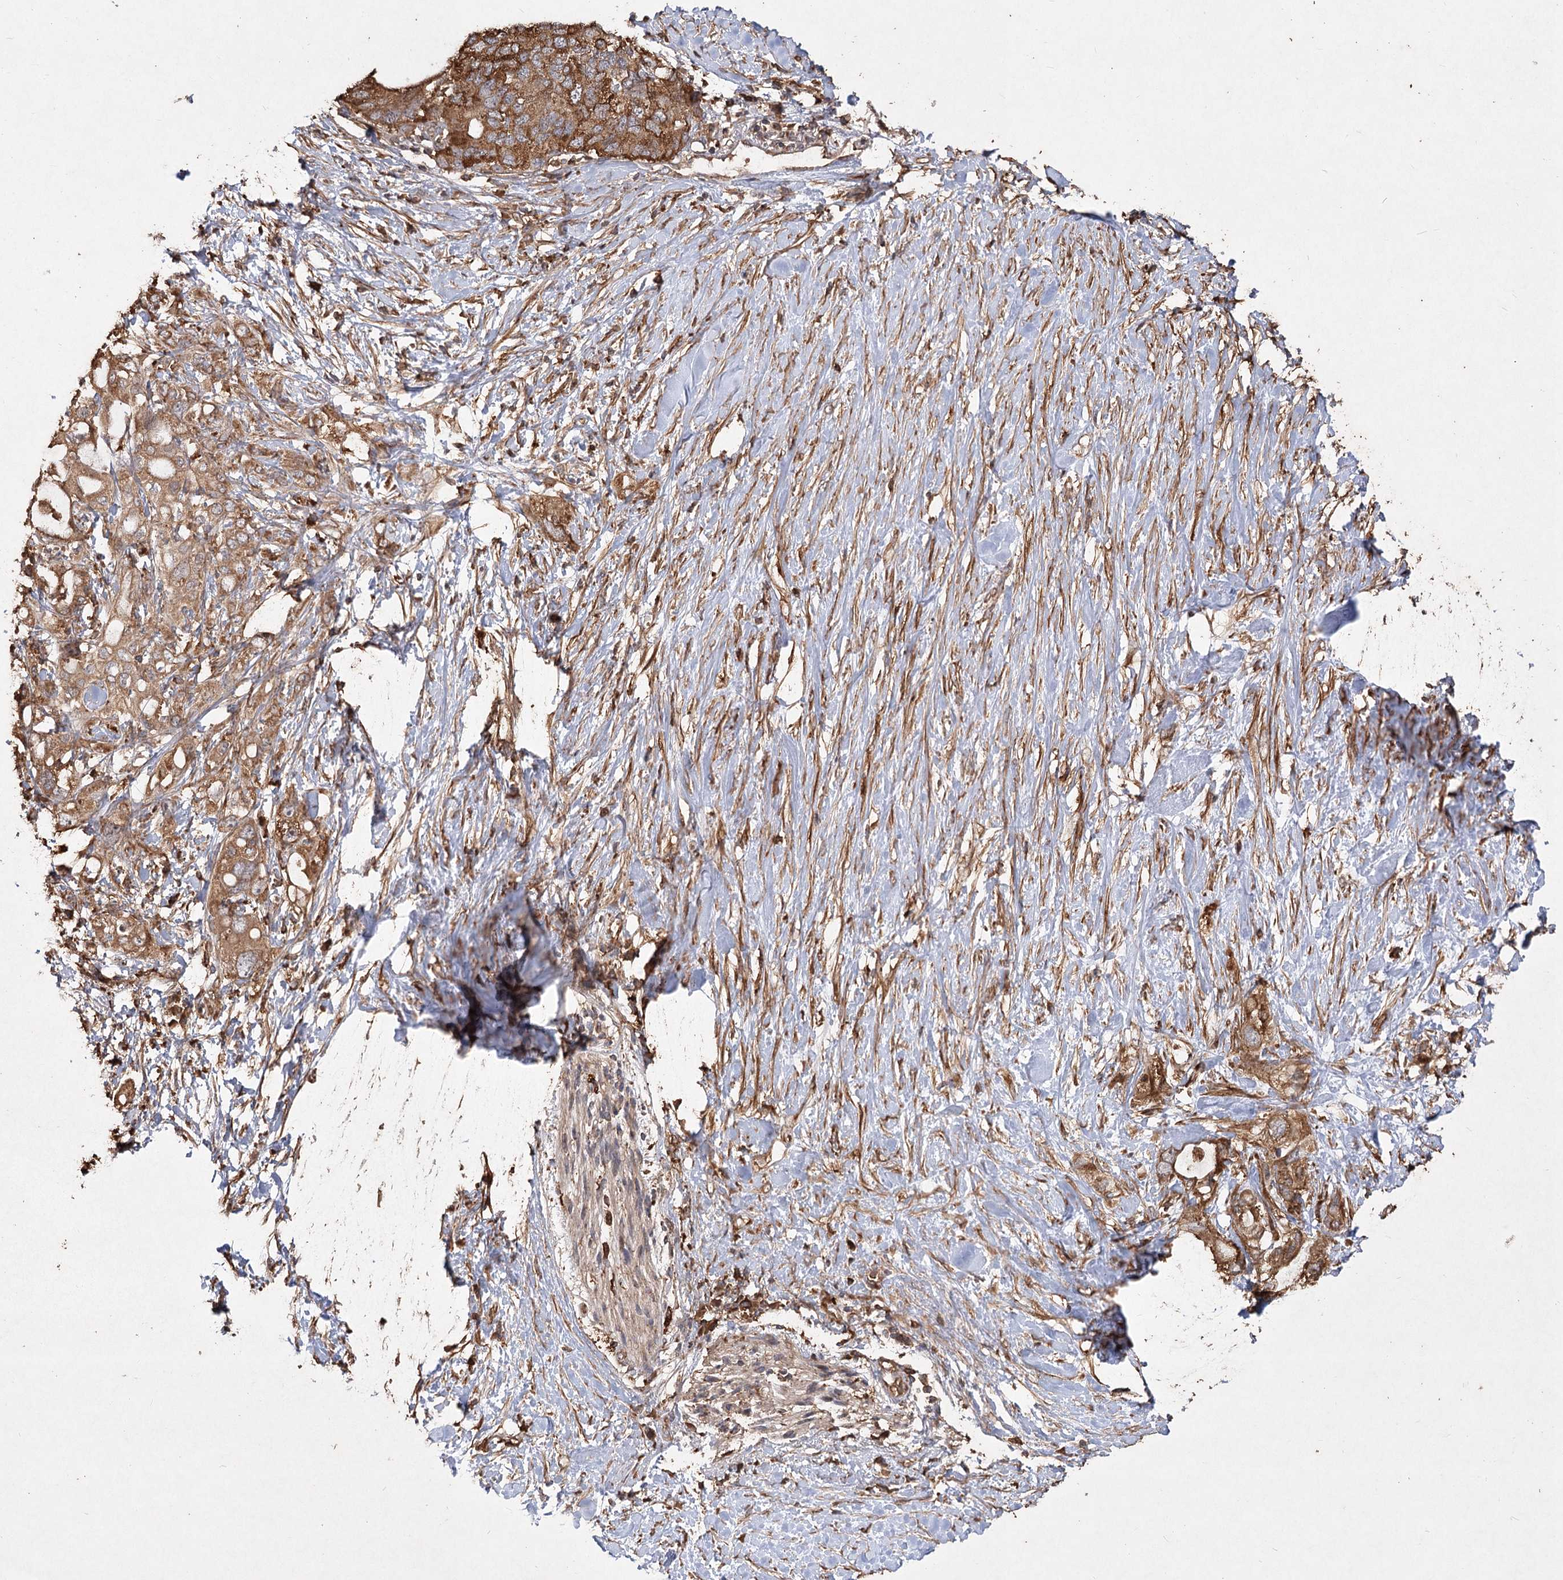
{"staining": {"intensity": "strong", "quantity": ">75%", "location": "cytoplasmic/membranous"}, "tissue": "pancreatic cancer", "cell_type": "Tumor cells", "image_type": "cancer", "snomed": [{"axis": "morphology", "description": "Adenocarcinoma, NOS"}, {"axis": "topography", "description": "Pancreas"}], "caption": "This histopathology image demonstrates IHC staining of adenocarcinoma (pancreatic), with high strong cytoplasmic/membranous expression in about >75% of tumor cells.", "gene": "PIK3C2A", "patient": {"sex": "female", "age": 56}}